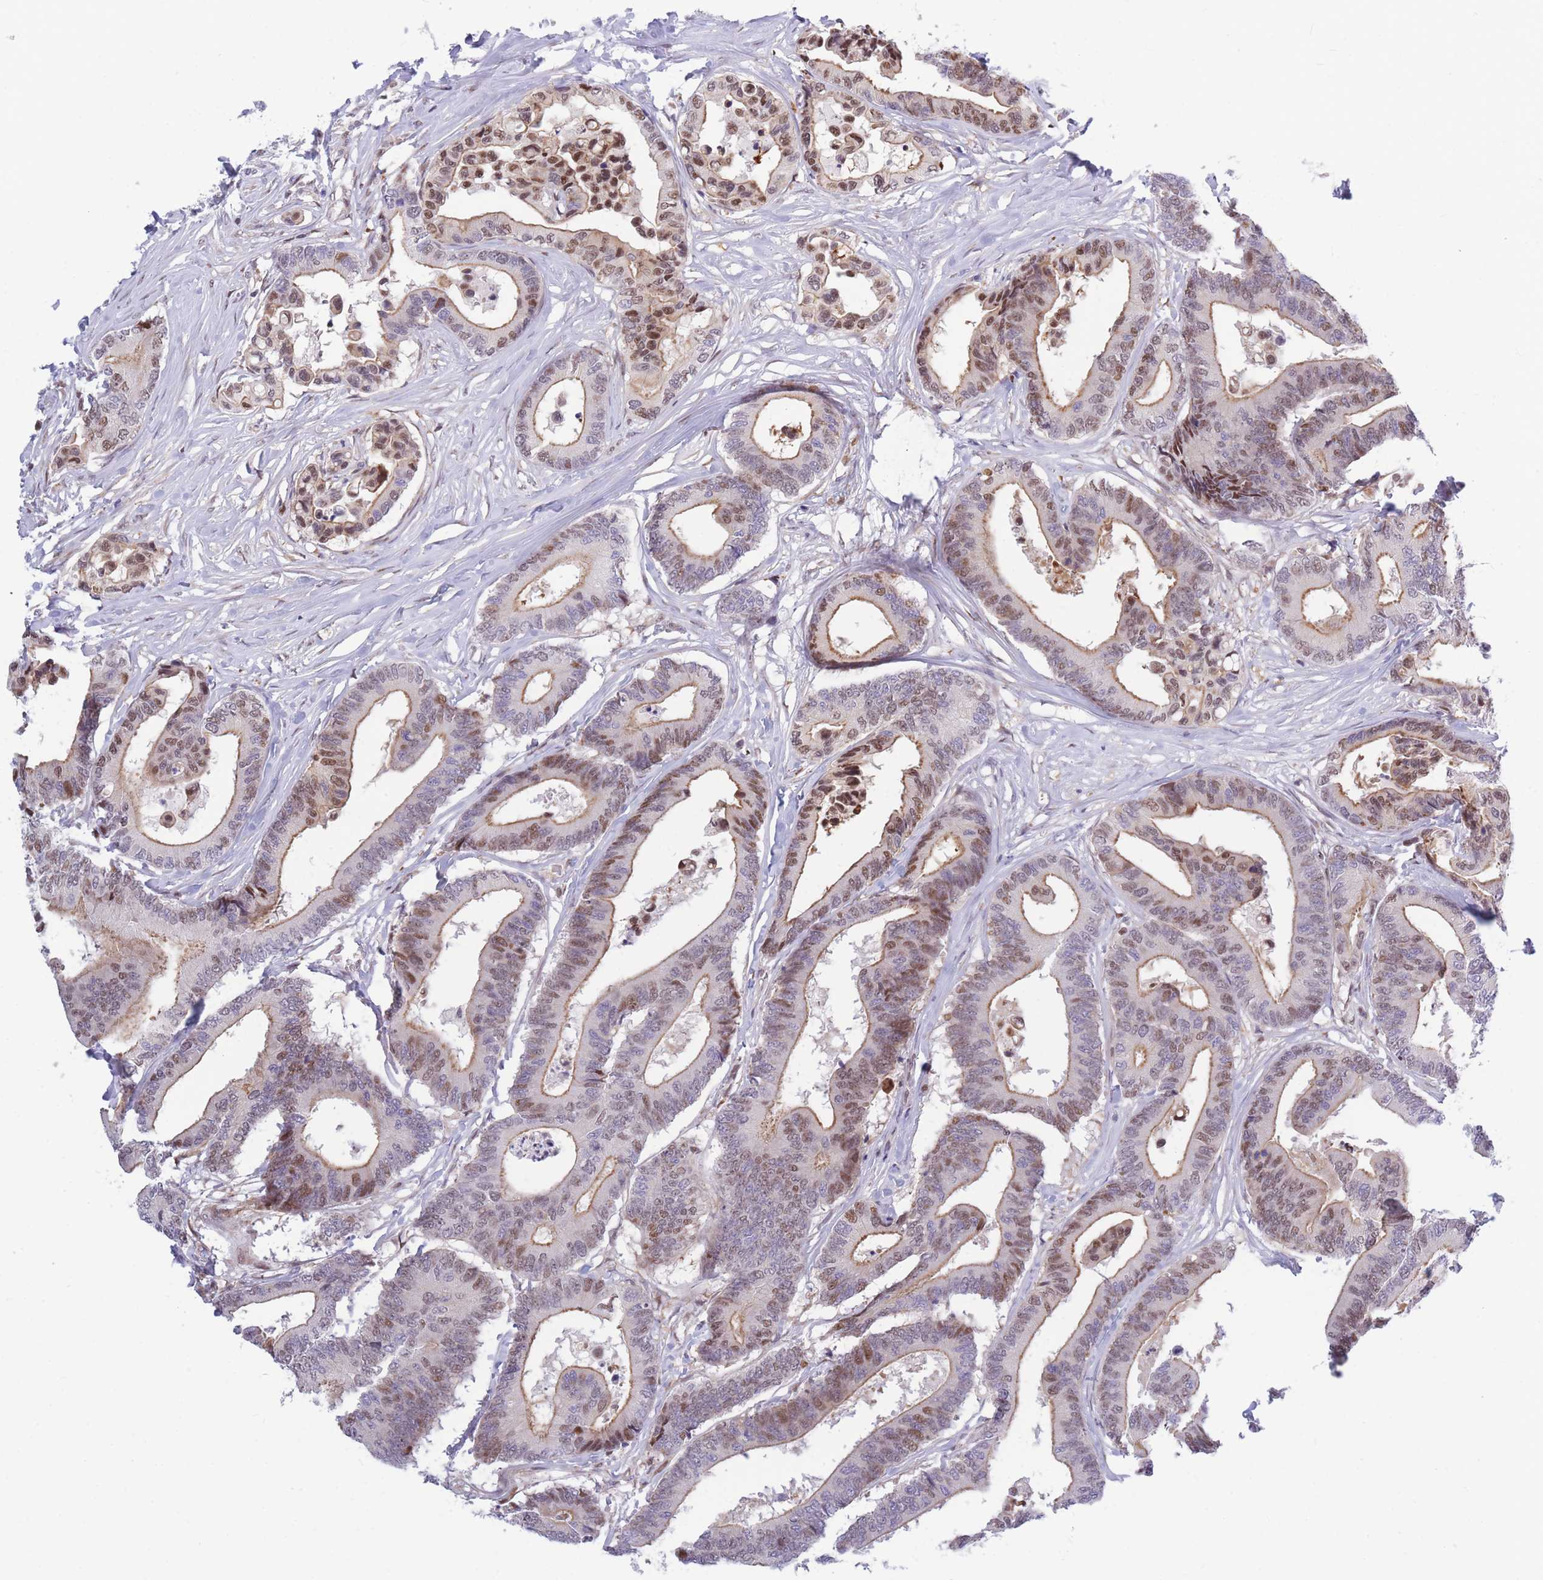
{"staining": {"intensity": "moderate", "quantity": ">75%", "location": "cytoplasmic/membranous,nuclear"}, "tissue": "colorectal cancer", "cell_type": "Tumor cells", "image_type": "cancer", "snomed": [{"axis": "morphology", "description": "Normal tissue, NOS"}, {"axis": "morphology", "description": "Adenocarcinoma, NOS"}, {"axis": "topography", "description": "Colon"}], "caption": "An IHC photomicrograph of neoplastic tissue is shown. Protein staining in brown labels moderate cytoplasmic/membranous and nuclear positivity in colorectal cancer (adenocarcinoma) within tumor cells. Using DAB (3,3'-diaminobenzidine) (brown) and hematoxylin (blue) stains, captured at high magnification using brightfield microscopy.", "gene": "CRACD", "patient": {"sex": "male", "age": 82}}